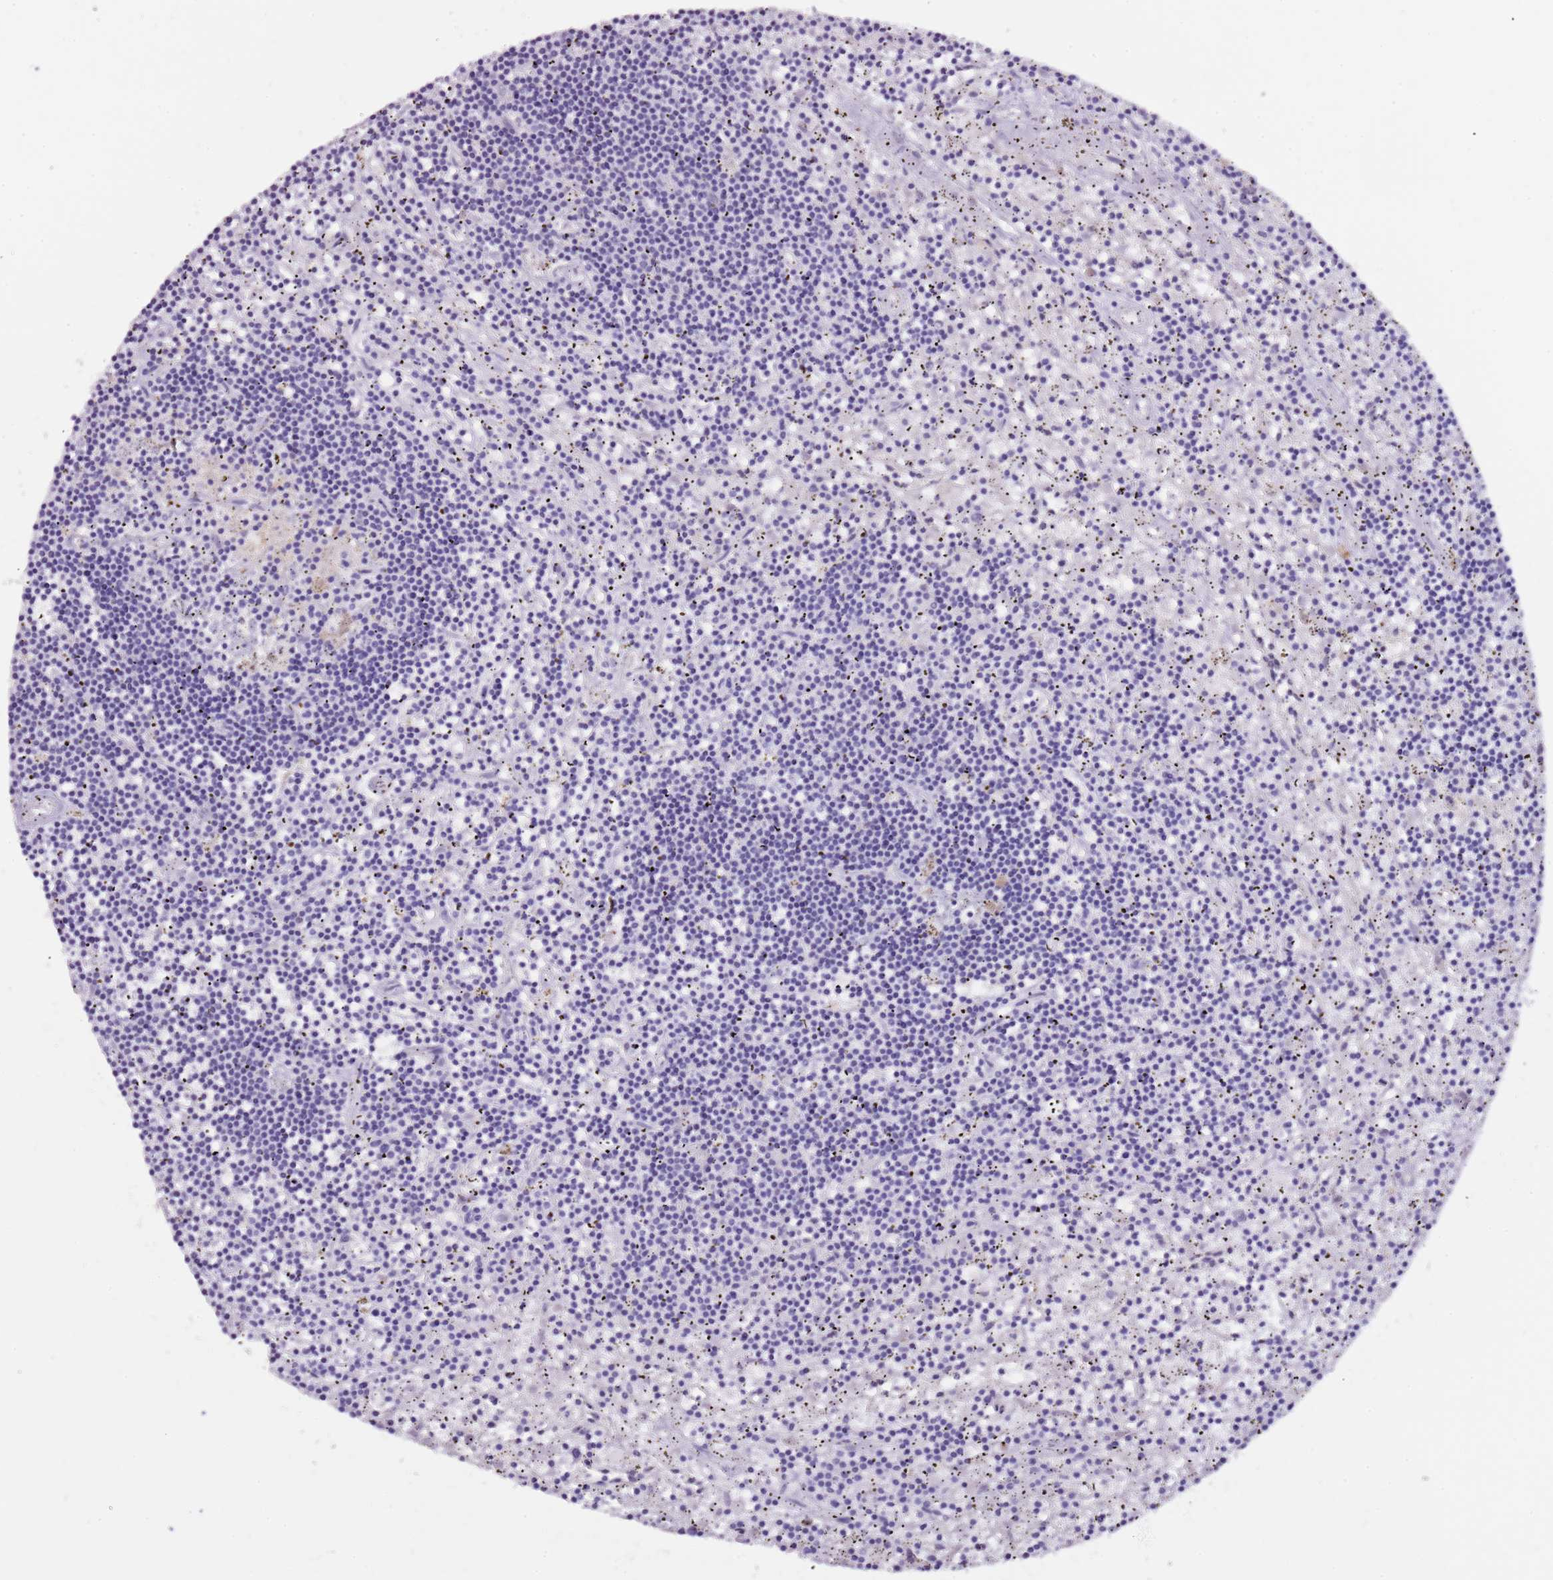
{"staining": {"intensity": "negative", "quantity": "none", "location": "none"}, "tissue": "lymphoma", "cell_type": "Tumor cells", "image_type": "cancer", "snomed": [{"axis": "morphology", "description": "Malignant lymphoma, non-Hodgkin's type, Low grade"}, {"axis": "topography", "description": "Spleen"}], "caption": "High power microscopy micrograph of an immunohistochemistry micrograph of lymphoma, revealing no significant staining in tumor cells.", "gene": "NKX2-3", "patient": {"sex": "male", "age": 76}}